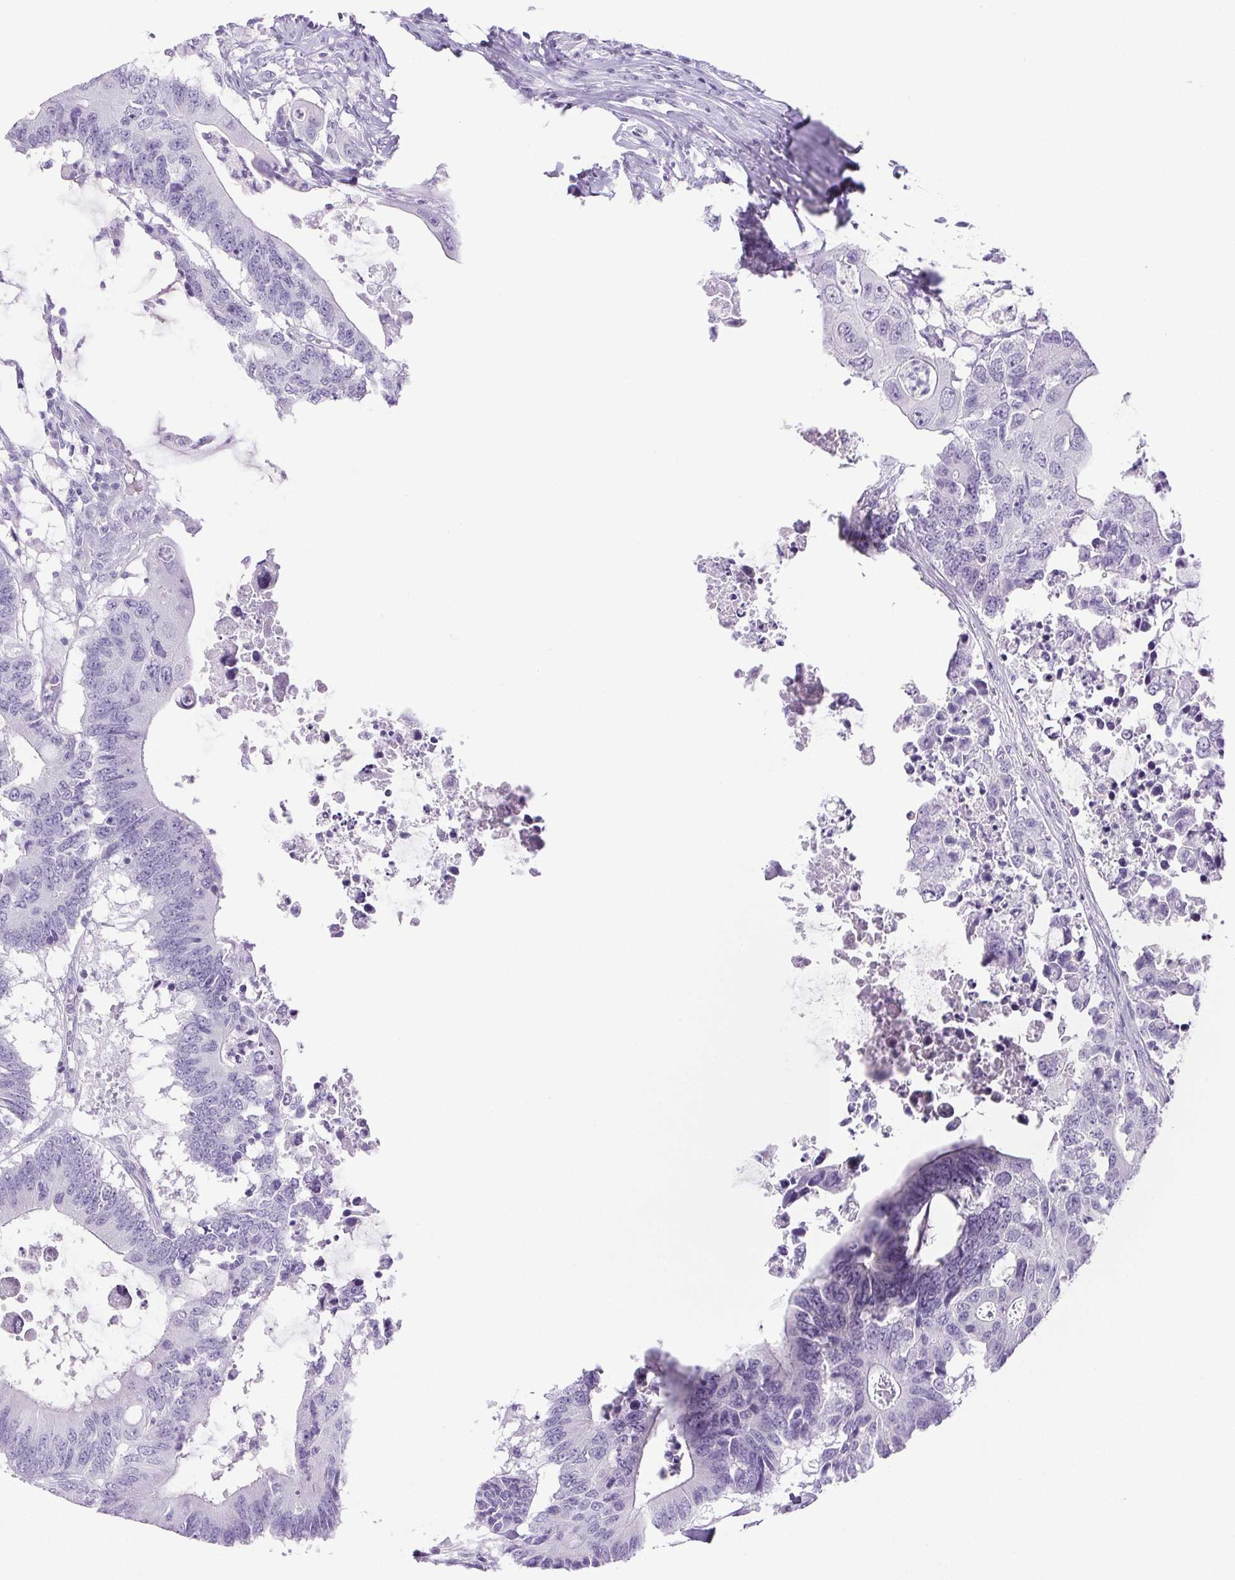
{"staining": {"intensity": "negative", "quantity": "none", "location": "none"}, "tissue": "colorectal cancer", "cell_type": "Tumor cells", "image_type": "cancer", "snomed": [{"axis": "morphology", "description": "Adenocarcinoma, NOS"}, {"axis": "topography", "description": "Colon"}], "caption": "High power microscopy image of an IHC micrograph of colorectal cancer, revealing no significant expression in tumor cells. The staining is performed using DAB (3,3'-diaminobenzidine) brown chromogen with nuclei counter-stained in using hematoxylin.", "gene": "HLA-G", "patient": {"sex": "male", "age": 71}}